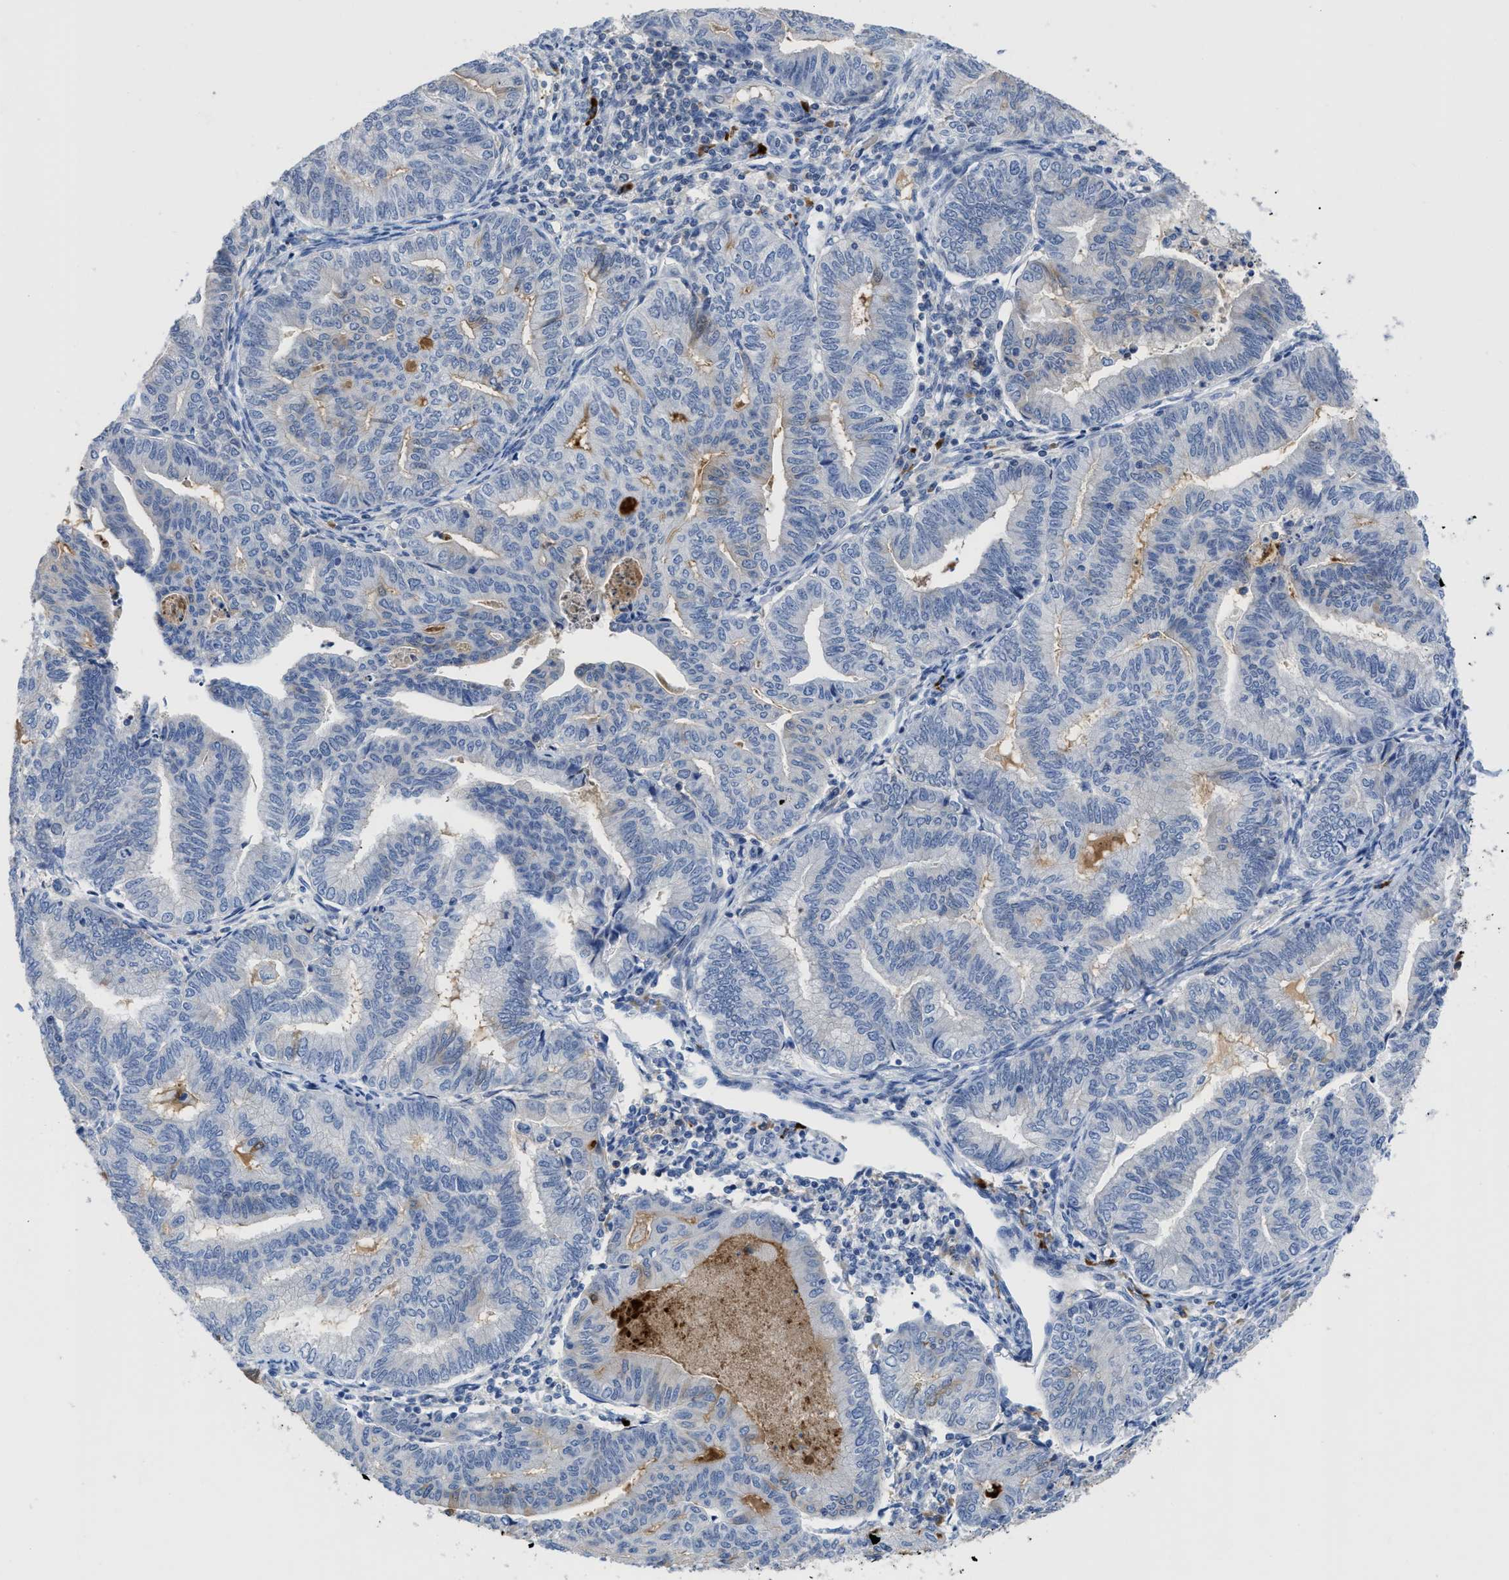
{"staining": {"intensity": "negative", "quantity": "none", "location": "none"}, "tissue": "endometrial cancer", "cell_type": "Tumor cells", "image_type": "cancer", "snomed": [{"axis": "morphology", "description": "Adenocarcinoma, NOS"}, {"axis": "topography", "description": "Endometrium"}], "caption": "DAB immunohistochemical staining of endometrial adenocarcinoma shows no significant staining in tumor cells.", "gene": "OR9K2", "patient": {"sex": "female", "age": 79}}